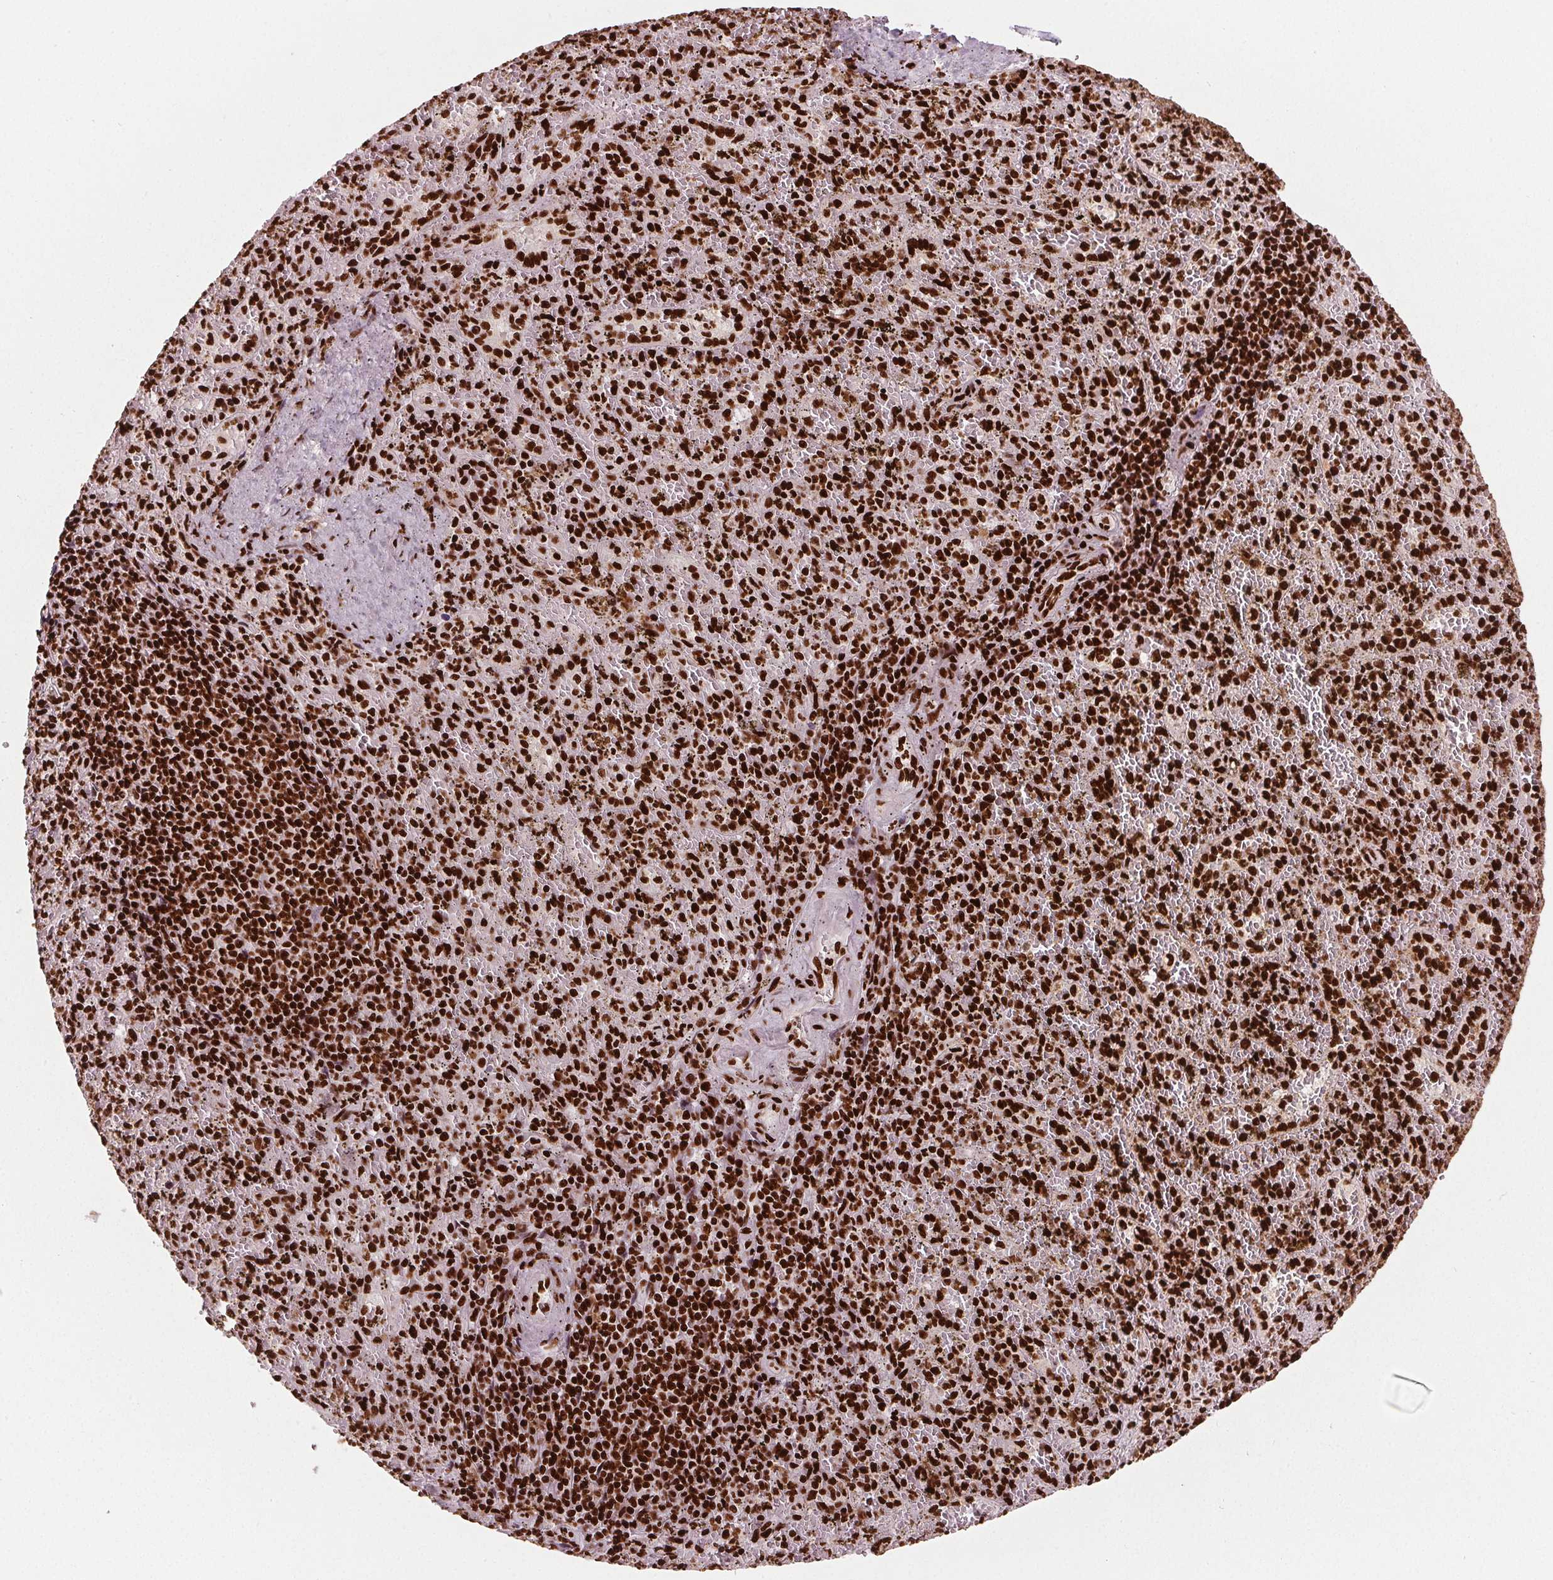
{"staining": {"intensity": "strong", "quantity": ">75%", "location": "nuclear"}, "tissue": "spleen", "cell_type": "Cells in red pulp", "image_type": "normal", "snomed": [{"axis": "morphology", "description": "Normal tissue, NOS"}, {"axis": "topography", "description": "Spleen"}], "caption": "Immunohistochemistry (IHC) histopathology image of benign human spleen stained for a protein (brown), which displays high levels of strong nuclear staining in about >75% of cells in red pulp.", "gene": "BRD4", "patient": {"sex": "female", "age": 50}}